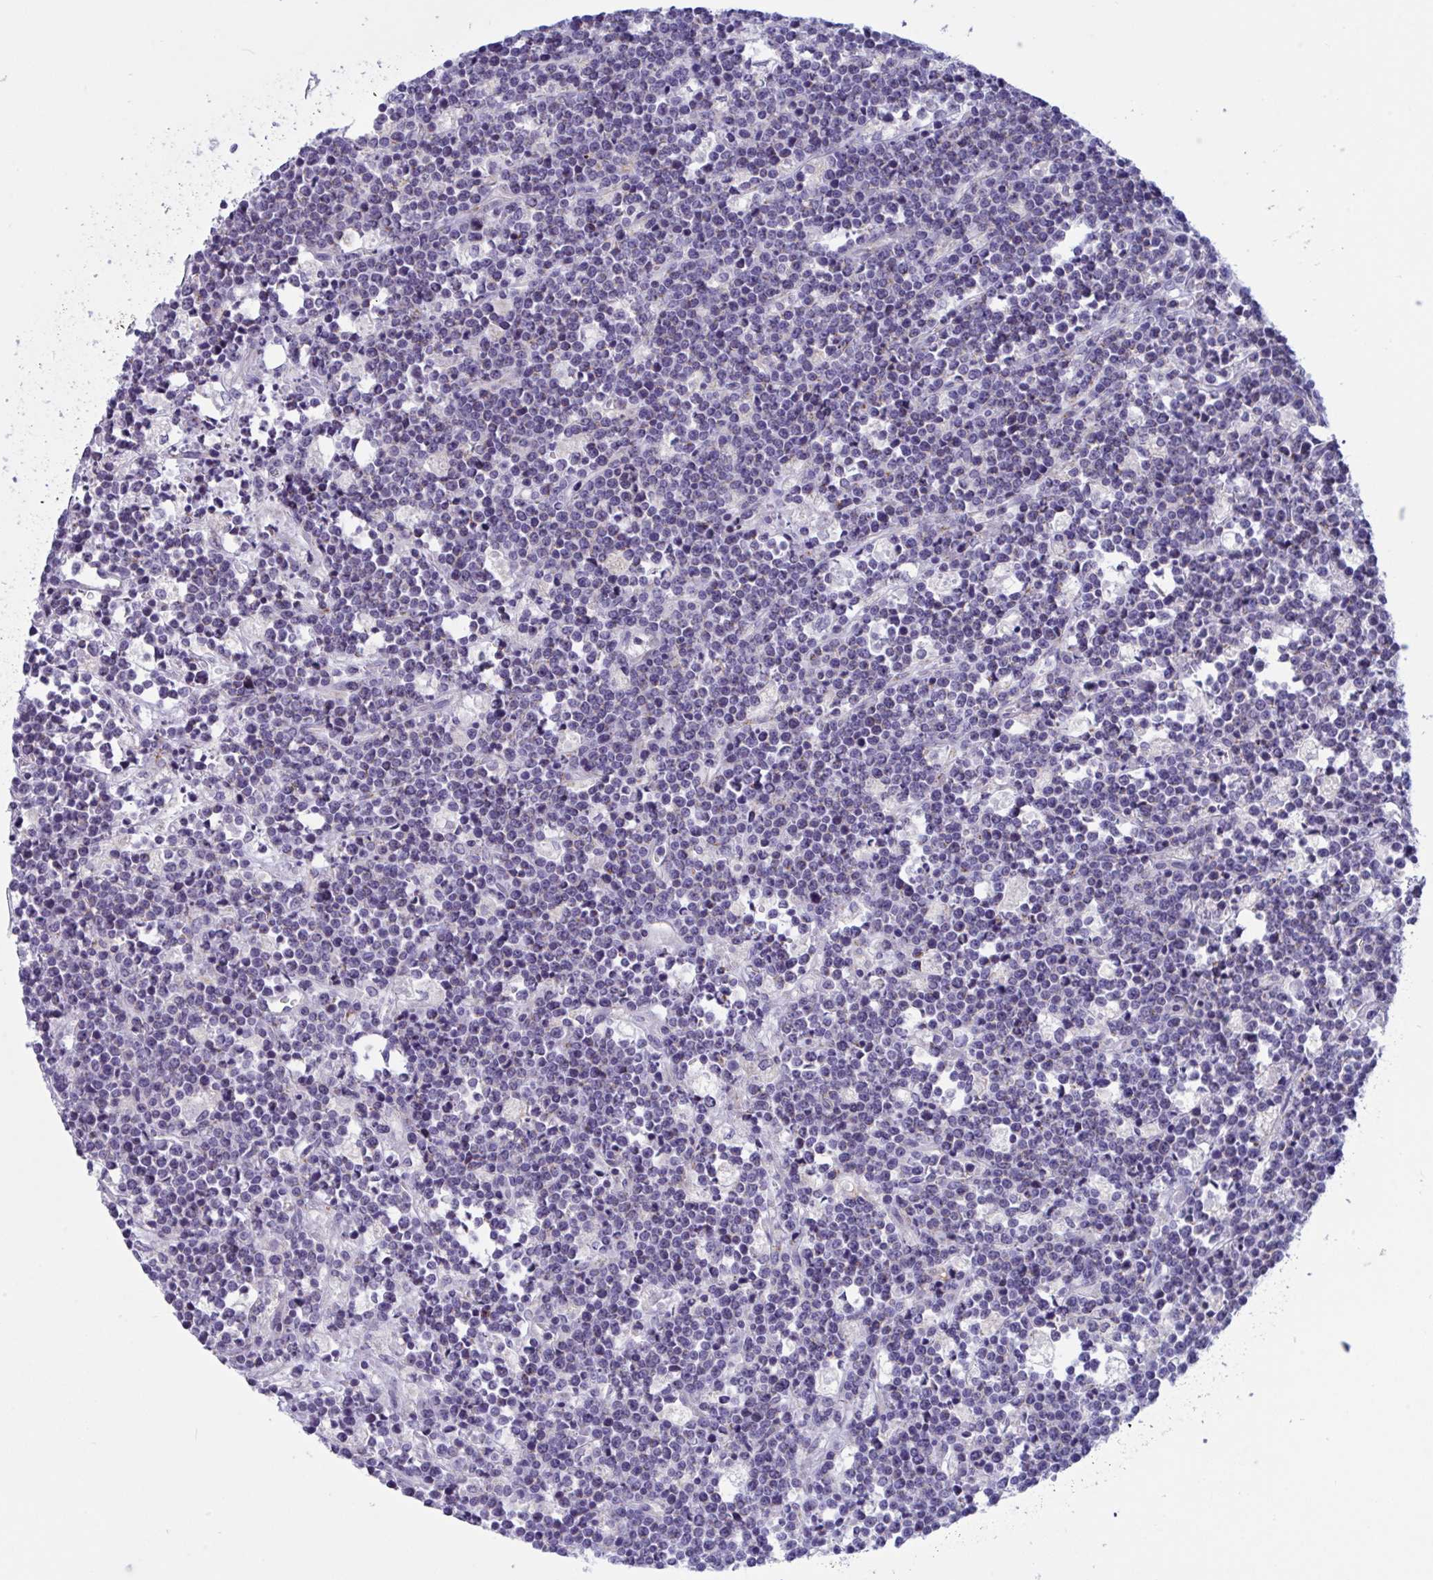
{"staining": {"intensity": "negative", "quantity": "none", "location": "none"}, "tissue": "lymphoma", "cell_type": "Tumor cells", "image_type": "cancer", "snomed": [{"axis": "morphology", "description": "Malignant lymphoma, non-Hodgkin's type, High grade"}, {"axis": "topography", "description": "Ovary"}], "caption": "Immunohistochemistry of lymphoma exhibits no staining in tumor cells. The staining was performed using DAB to visualize the protein expression in brown, while the nuclei were stained in blue with hematoxylin (Magnification: 20x).", "gene": "DTX3", "patient": {"sex": "female", "age": 56}}